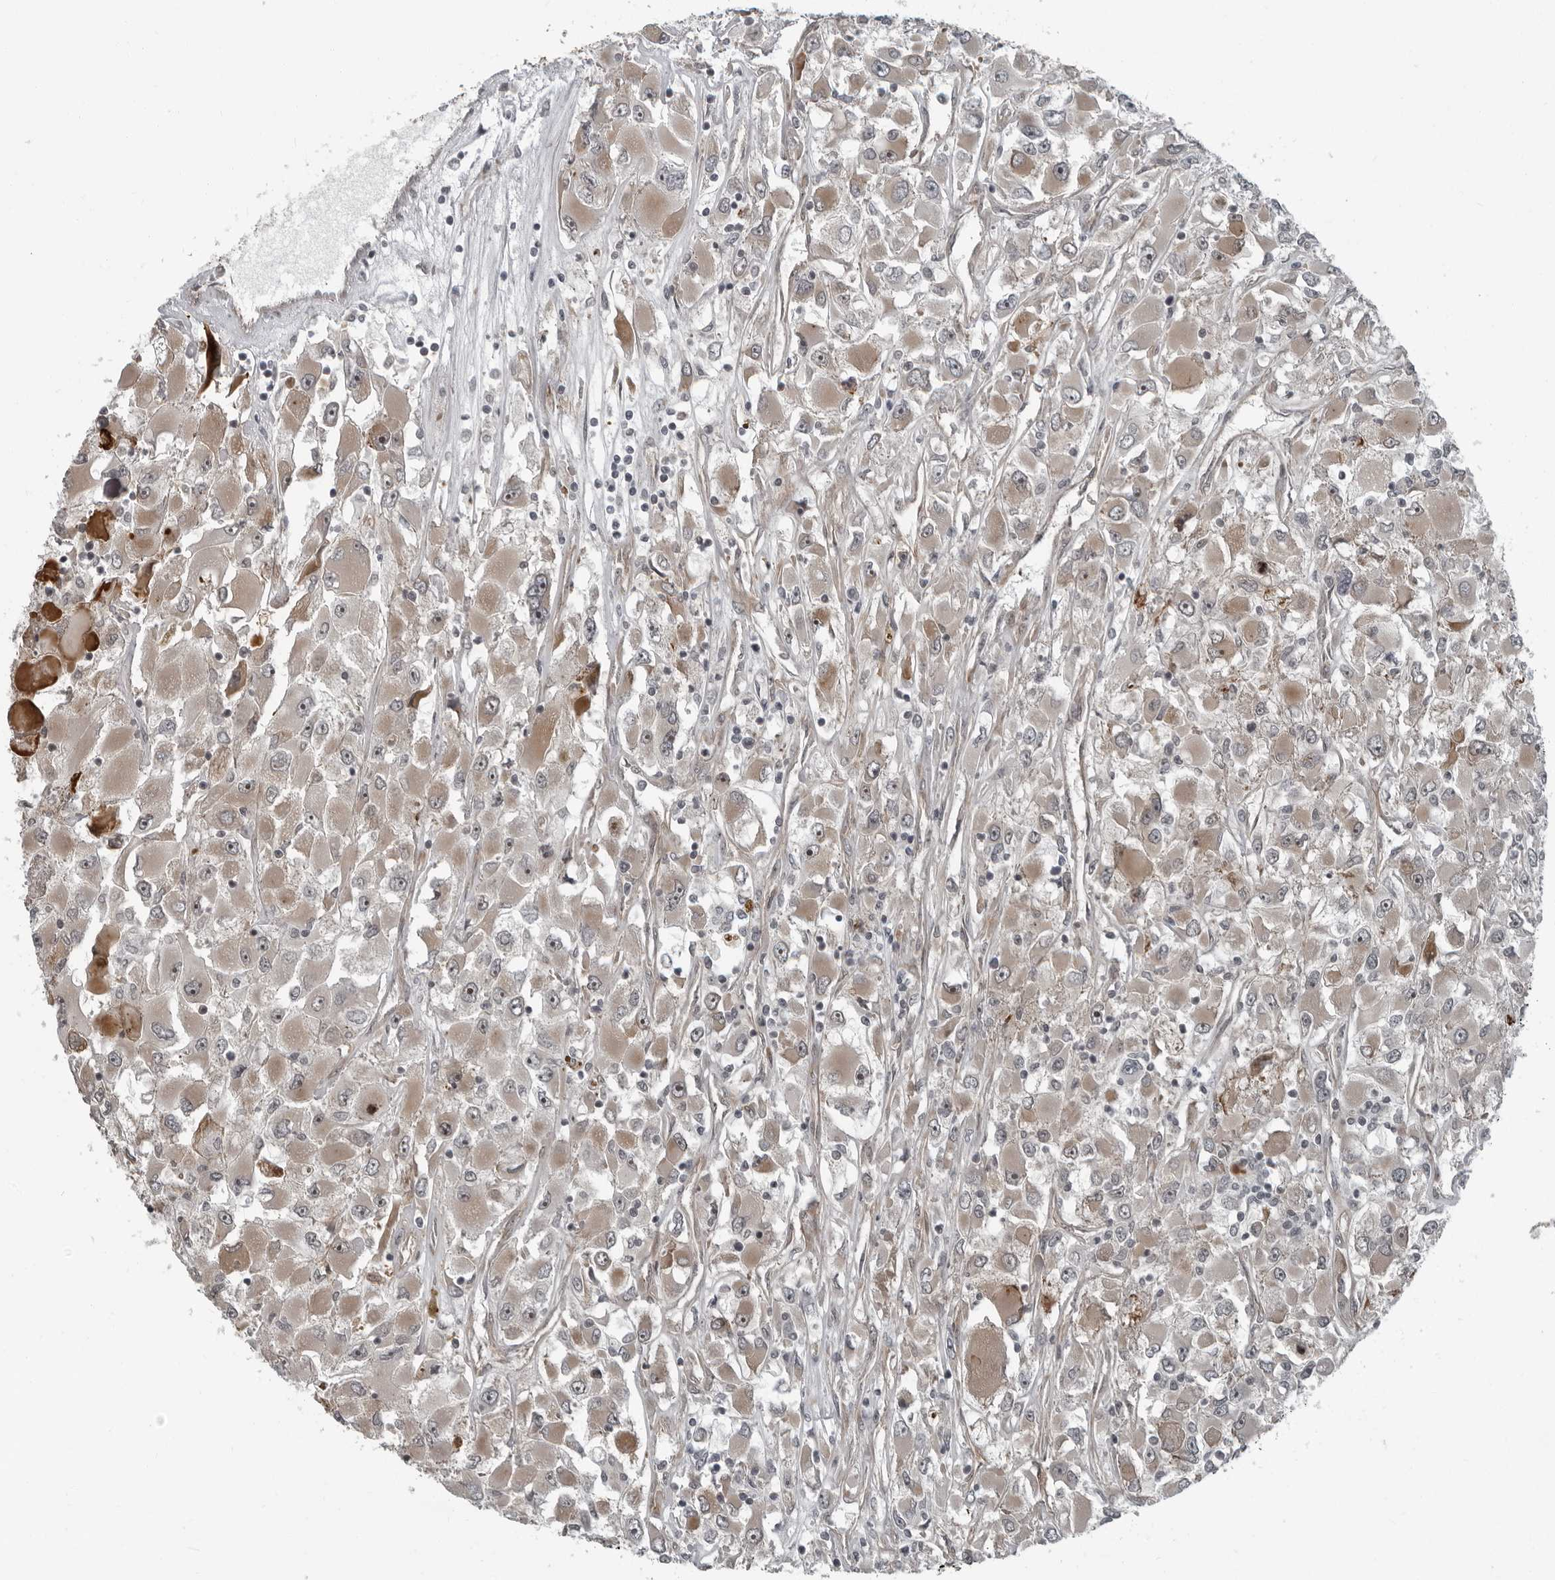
{"staining": {"intensity": "moderate", "quantity": "<25%", "location": "cytoplasmic/membranous,nuclear"}, "tissue": "renal cancer", "cell_type": "Tumor cells", "image_type": "cancer", "snomed": [{"axis": "morphology", "description": "Adenocarcinoma, NOS"}, {"axis": "topography", "description": "Kidney"}], "caption": "Tumor cells reveal moderate cytoplasmic/membranous and nuclear expression in about <25% of cells in adenocarcinoma (renal).", "gene": "FAM102B", "patient": {"sex": "female", "age": 52}}